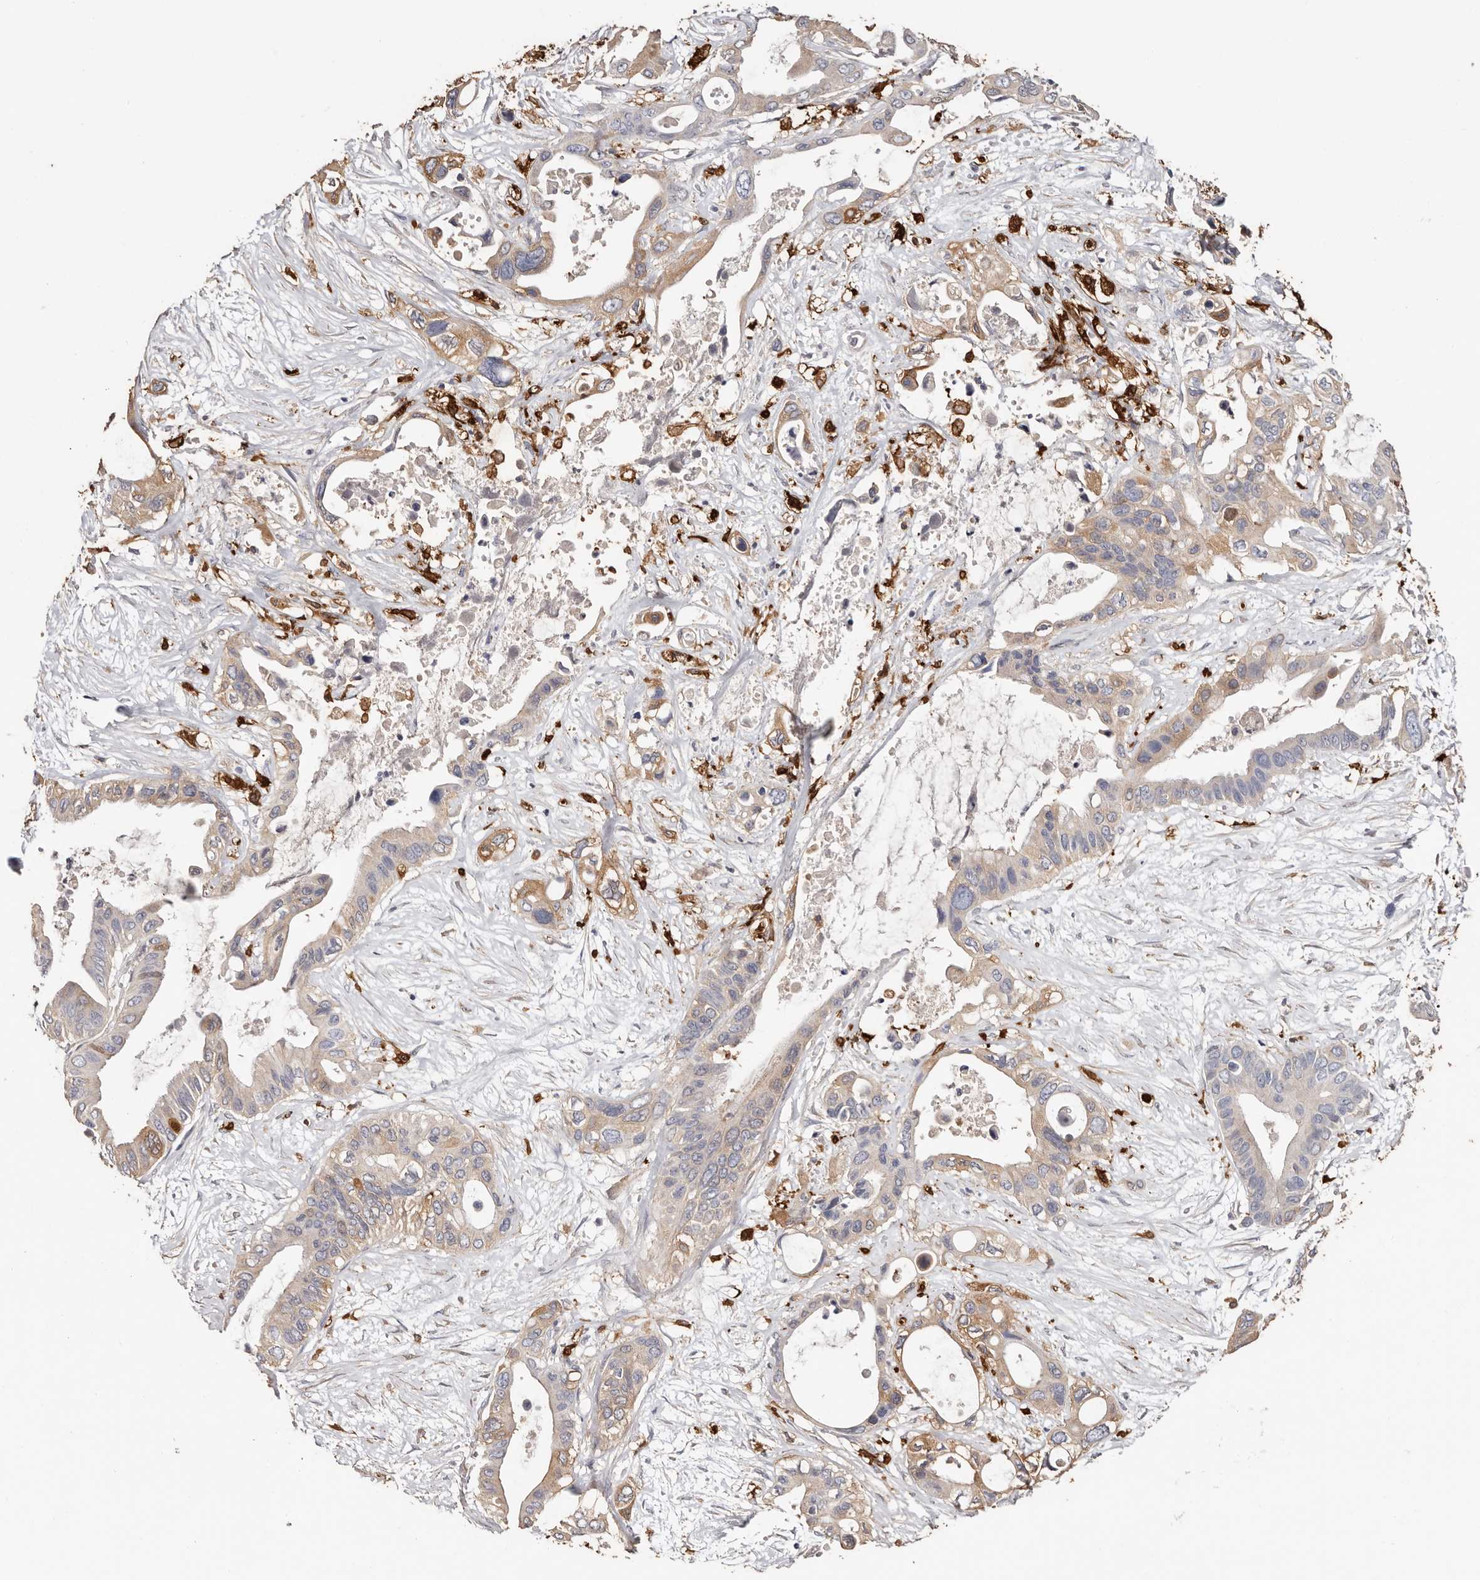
{"staining": {"intensity": "strong", "quantity": "<25%", "location": "cytoplasmic/membranous,nuclear"}, "tissue": "pancreatic cancer", "cell_type": "Tumor cells", "image_type": "cancer", "snomed": [{"axis": "morphology", "description": "Adenocarcinoma, NOS"}, {"axis": "topography", "description": "Pancreas"}], "caption": "Immunohistochemistry (IHC) micrograph of neoplastic tissue: human pancreatic adenocarcinoma stained using immunohistochemistry exhibits medium levels of strong protein expression localized specifically in the cytoplasmic/membranous and nuclear of tumor cells, appearing as a cytoplasmic/membranous and nuclear brown color.", "gene": "TGM2", "patient": {"sex": "male", "age": 66}}